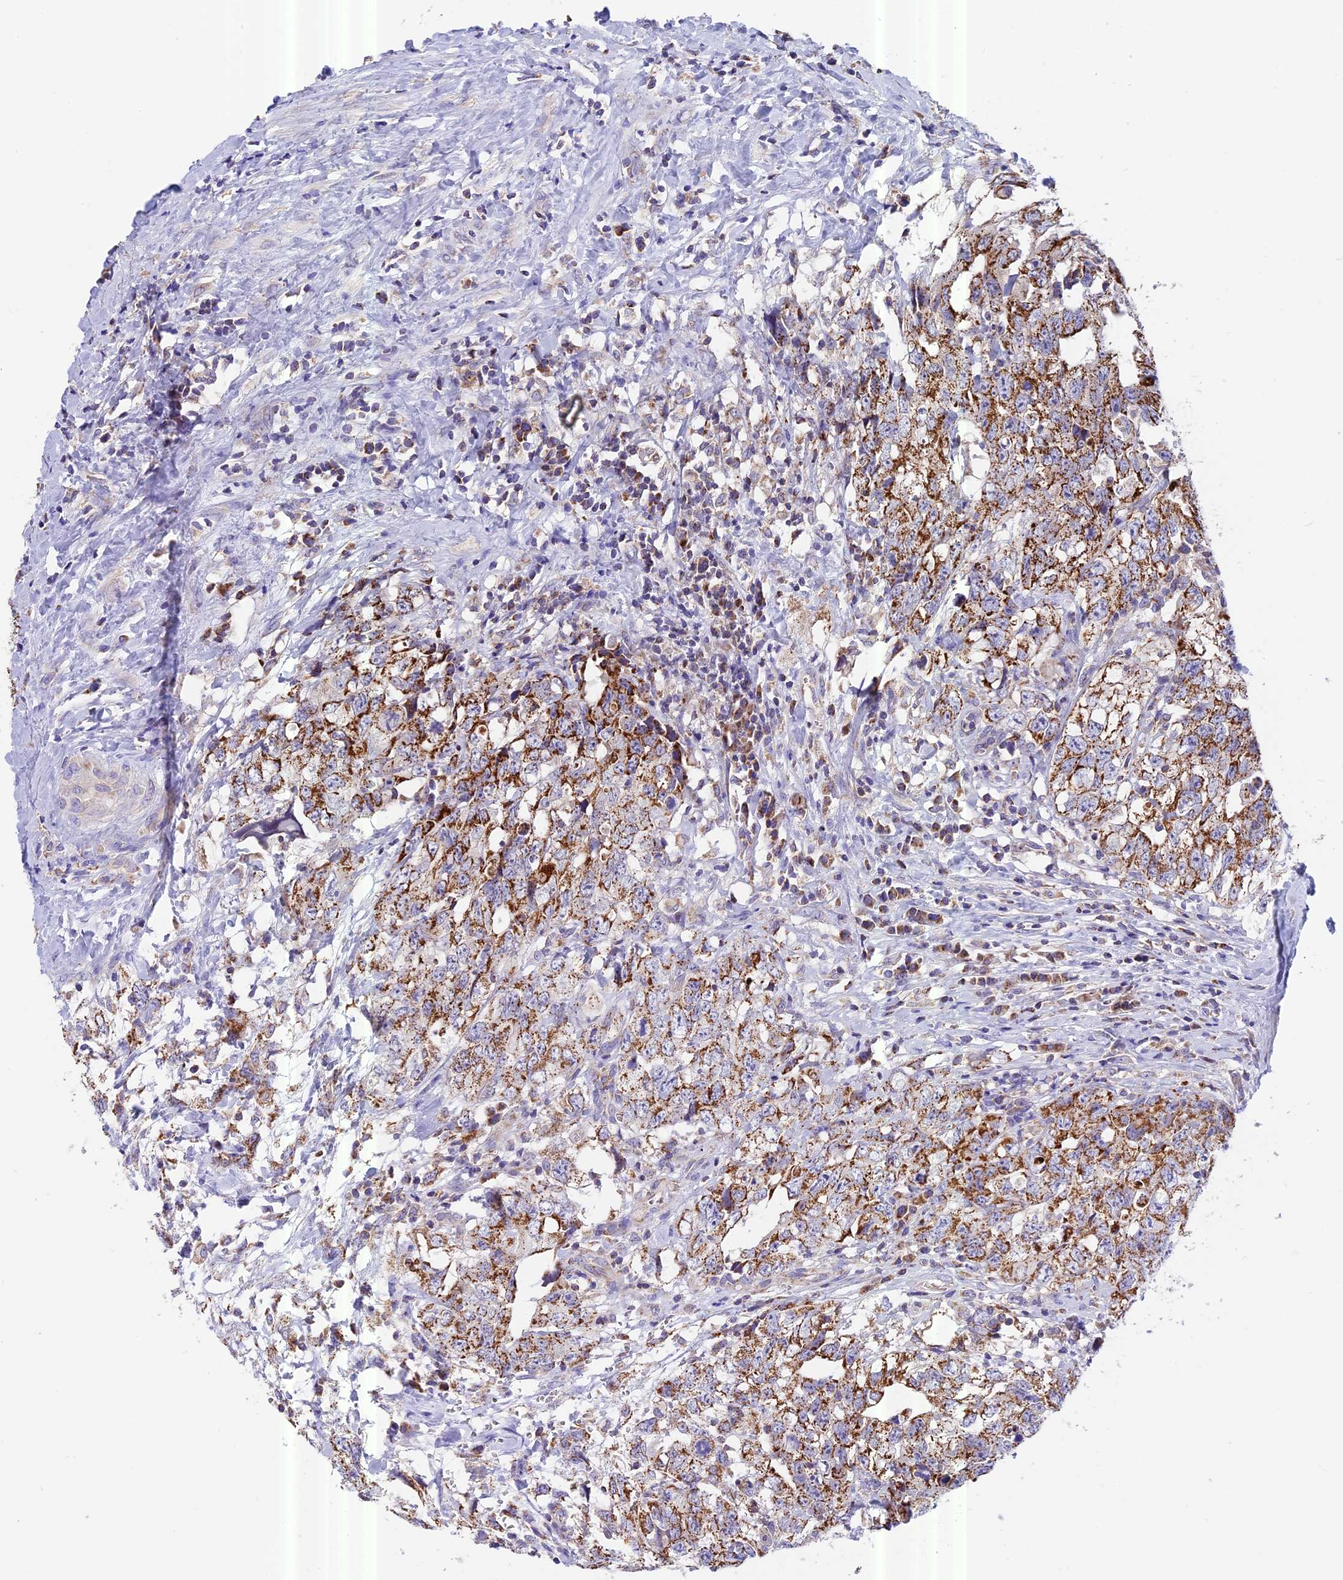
{"staining": {"intensity": "moderate", "quantity": ">75%", "location": "cytoplasmic/membranous"}, "tissue": "testis cancer", "cell_type": "Tumor cells", "image_type": "cancer", "snomed": [{"axis": "morphology", "description": "Seminoma, NOS"}, {"axis": "morphology", "description": "Carcinoma, Embryonal, NOS"}, {"axis": "topography", "description": "Testis"}], "caption": "This is a photomicrograph of immunohistochemistry staining of testis cancer, which shows moderate expression in the cytoplasmic/membranous of tumor cells.", "gene": "MGME1", "patient": {"sex": "male", "age": 29}}